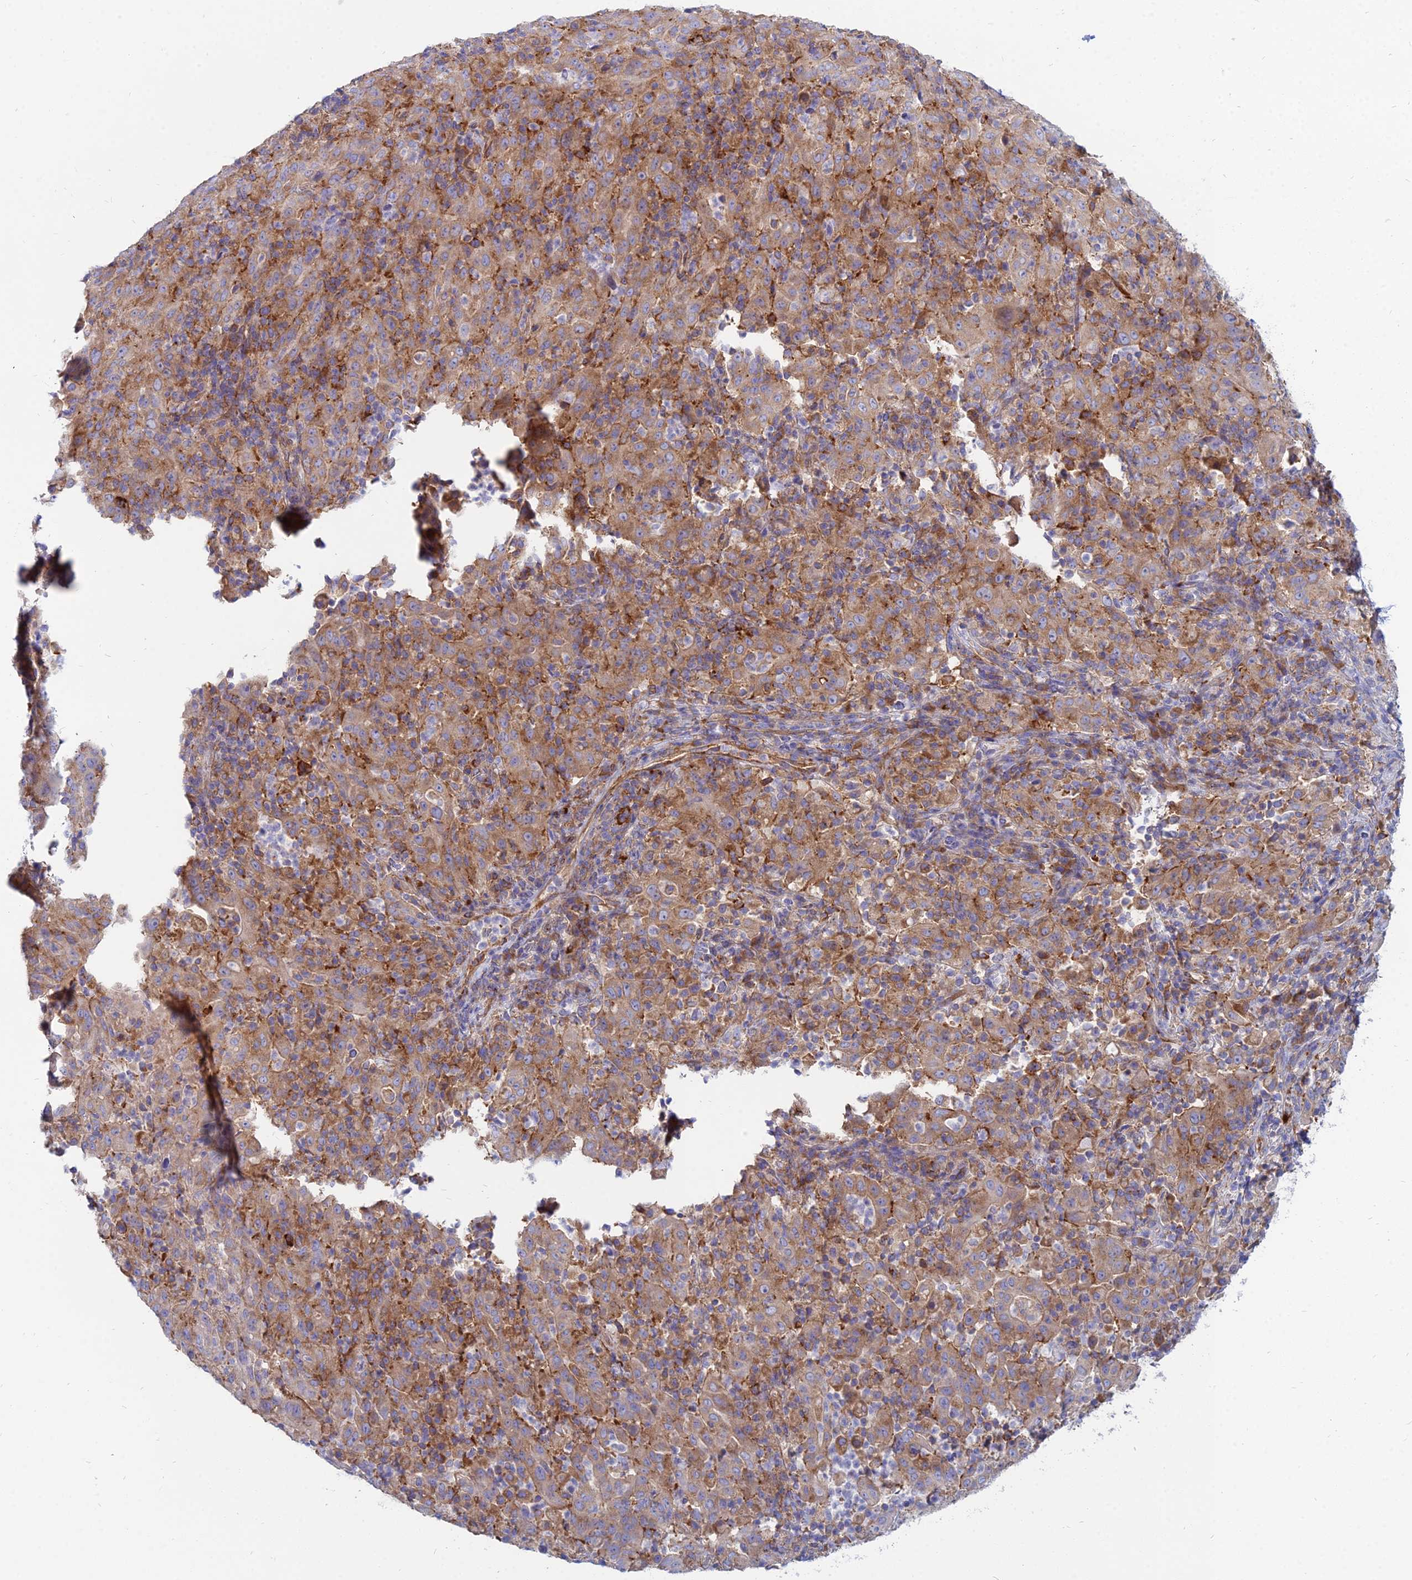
{"staining": {"intensity": "moderate", "quantity": ">75%", "location": "cytoplasmic/membranous"}, "tissue": "pancreatic cancer", "cell_type": "Tumor cells", "image_type": "cancer", "snomed": [{"axis": "morphology", "description": "Adenocarcinoma, NOS"}, {"axis": "topography", "description": "Pancreas"}], "caption": "IHC (DAB) staining of pancreatic cancer (adenocarcinoma) displays moderate cytoplasmic/membranous protein expression in about >75% of tumor cells. The protein of interest is stained brown, and the nuclei are stained in blue (DAB (3,3'-diaminobenzidine) IHC with brightfield microscopy, high magnification).", "gene": "TXLNA", "patient": {"sex": "male", "age": 63}}